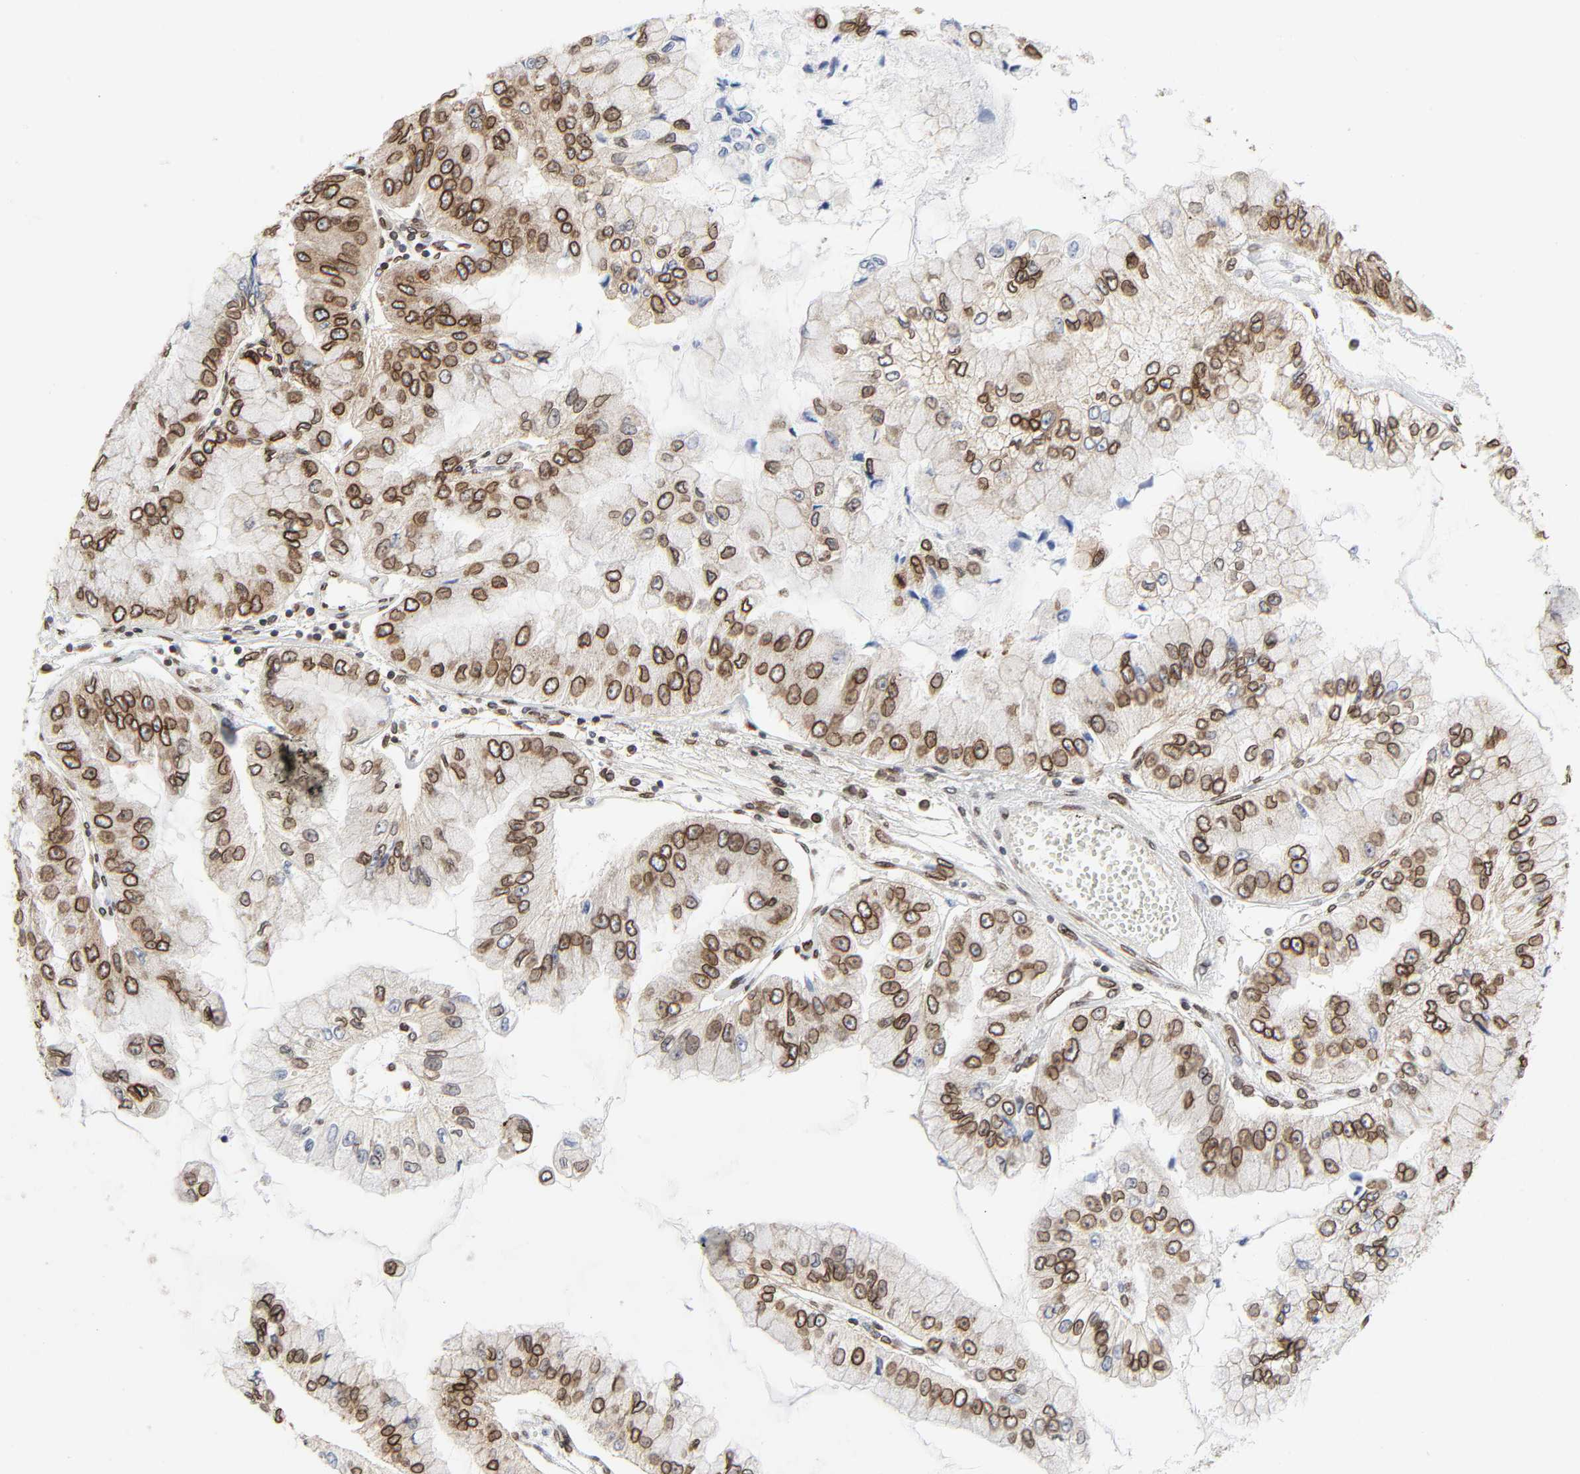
{"staining": {"intensity": "strong", "quantity": ">75%", "location": "cytoplasmic/membranous,nuclear"}, "tissue": "liver cancer", "cell_type": "Tumor cells", "image_type": "cancer", "snomed": [{"axis": "morphology", "description": "Cholangiocarcinoma"}, {"axis": "topography", "description": "Liver"}], "caption": "This histopathology image demonstrates IHC staining of human liver cholangiocarcinoma, with high strong cytoplasmic/membranous and nuclear staining in approximately >75% of tumor cells.", "gene": "RANGAP1", "patient": {"sex": "female", "age": 79}}